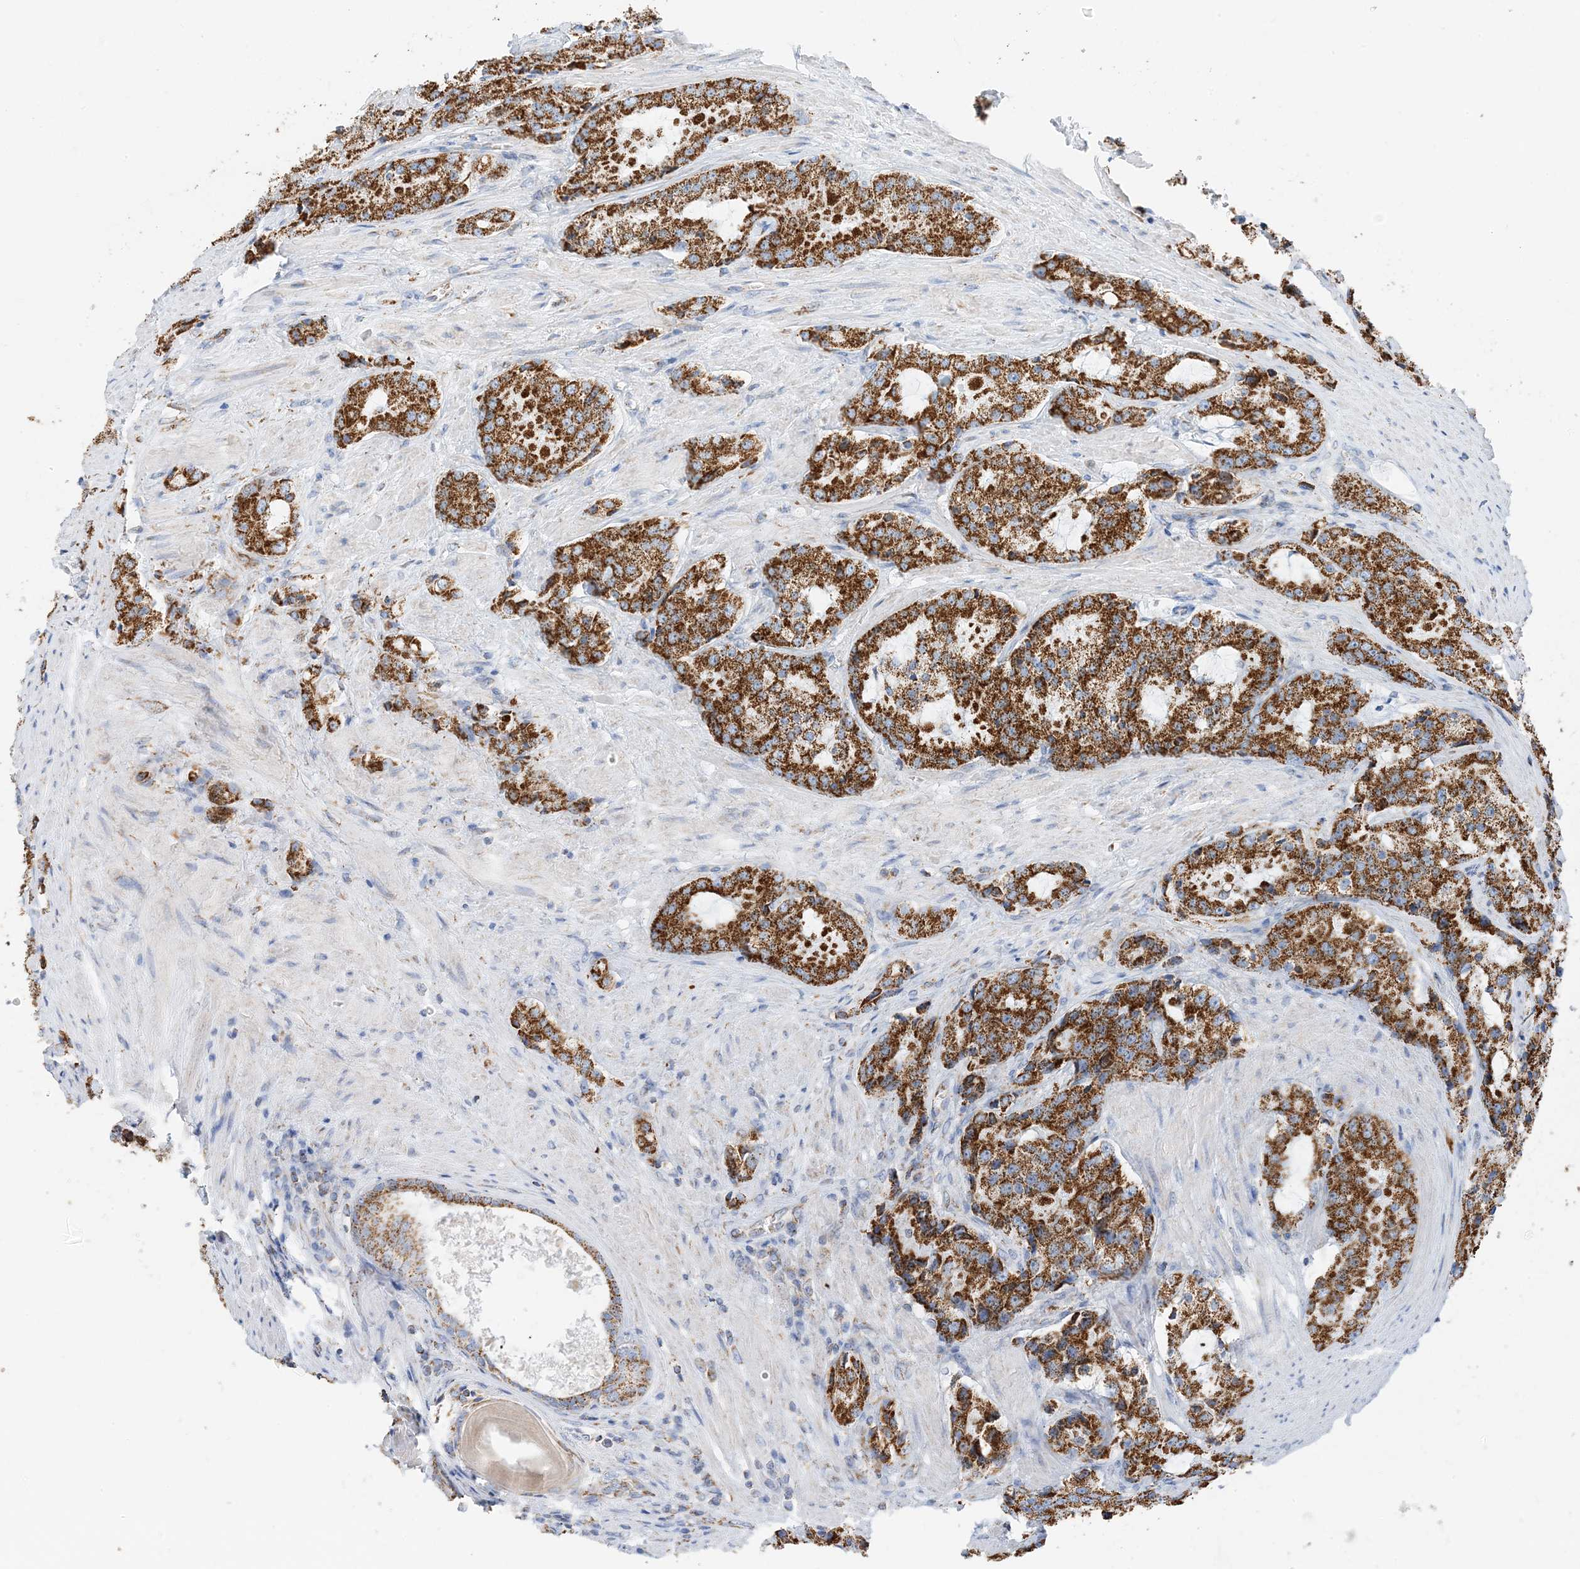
{"staining": {"intensity": "strong", "quantity": ">75%", "location": "cytoplasmic/membranous"}, "tissue": "prostate cancer", "cell_type": "Tumor cells", "image_type": "cancer", "snomed": [{"axis": "morphology", "description": "Adenocarcinoma, High grade"}, {"axis": "topography", "description": "Prostate"}], "caption": "This image exhibits prostate cancer stained with immunohistochemistry to label a protein in brown. The cytoplasmic/membranous of tumor cells show strong positivity for the protein. Nuclei are counter-stained blue.", "gene": "CAPN13", "patient": {"sex": "male", "age": 66}}